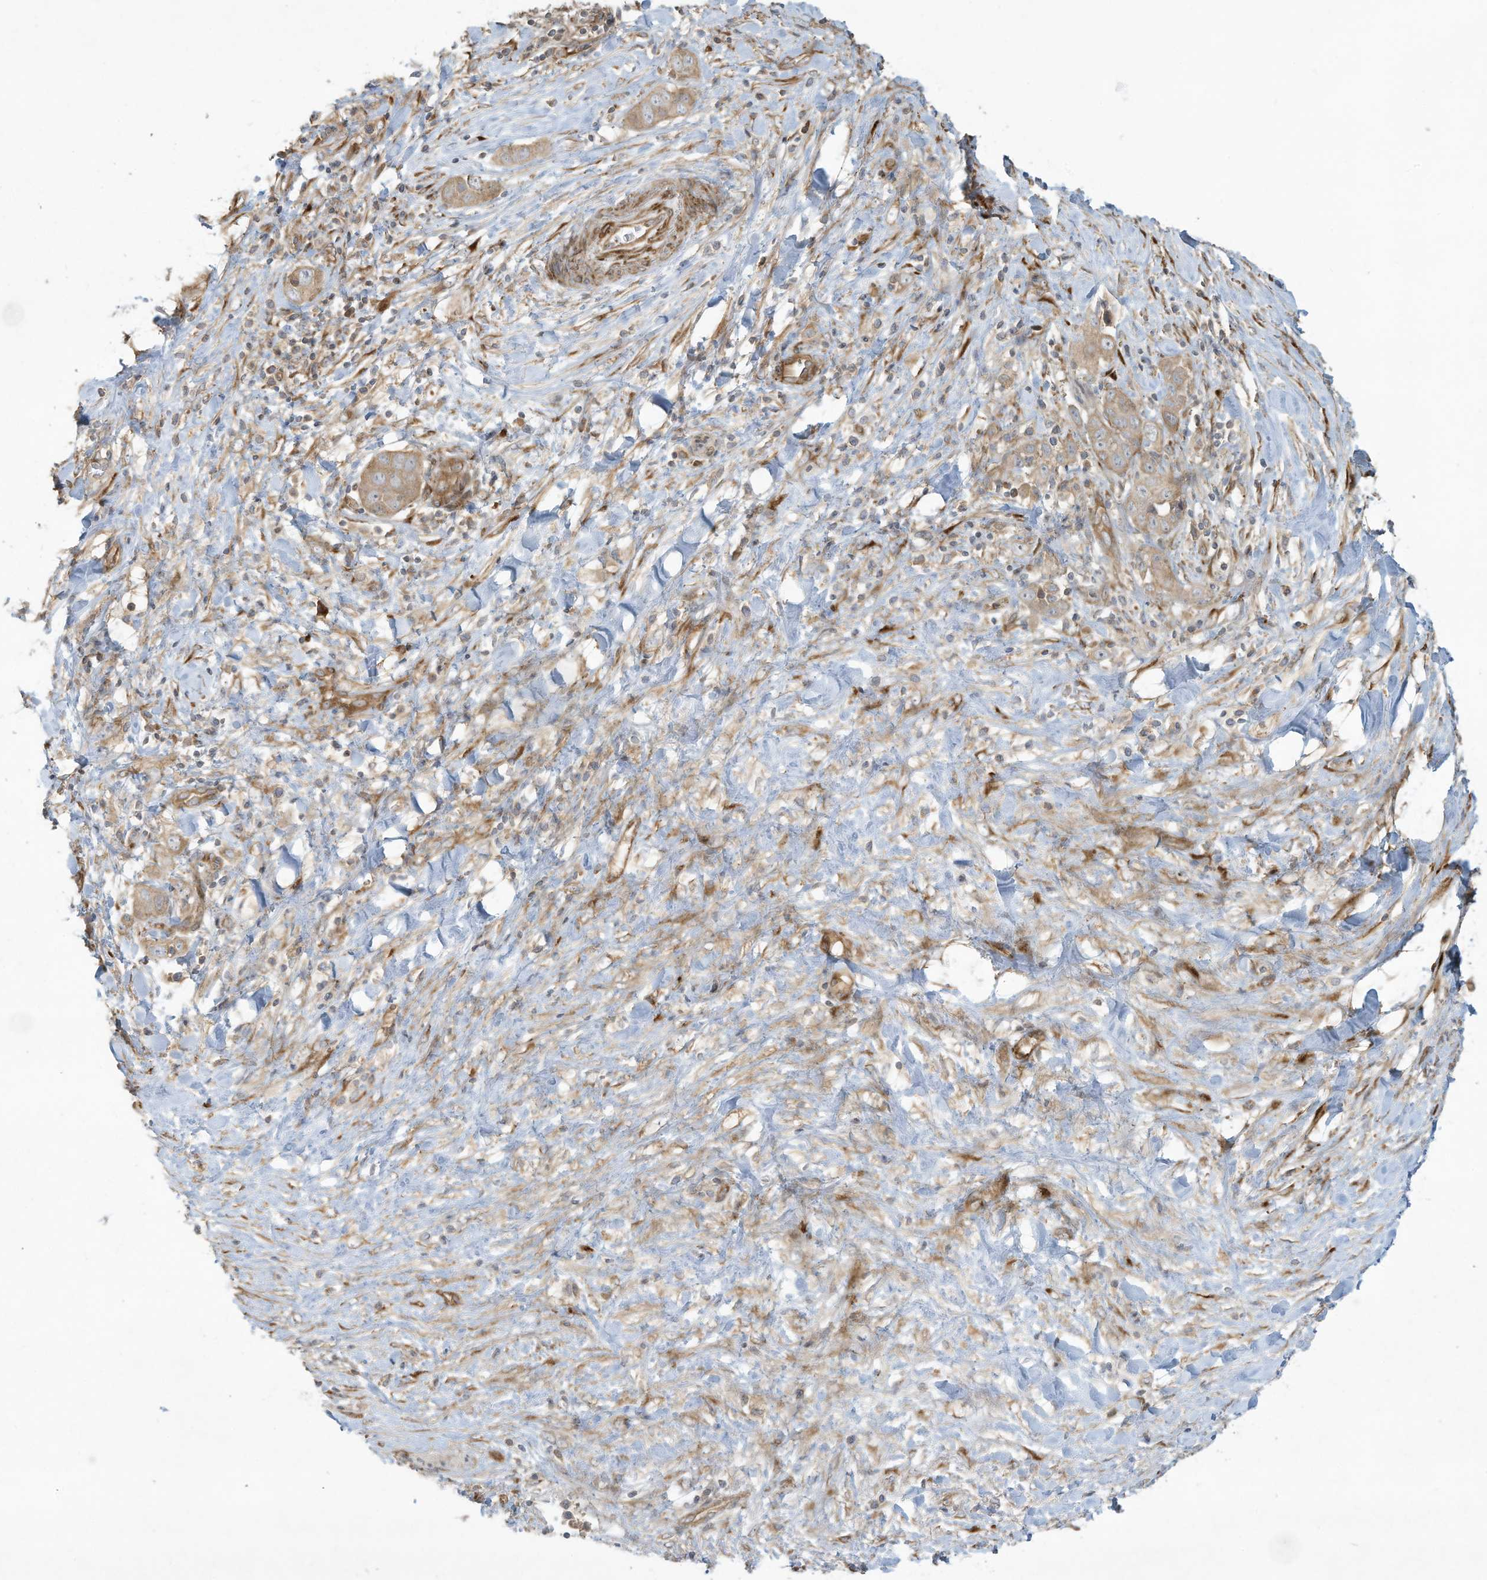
{"staining": {"intensity": "weak", "quantity": ">75%", "location": "cytoplasmic/membranous"}, "tissue": "liver cancer", "cell_type": "Tumor cells", "image_type": "cancer", "snomed": [{"axis": "morphology", "description": "Cholangiocarcinoma"}, {"axis": "topography", "description": "Liver"}], "caption": "Immunohistochemical staining of human liver cholangiocarcinoma shows low levels of weak cytoplasmic/membranous positivity in about >75% of tumor cells.", "gene": "DDIT4", "patient": {"sex": "female", "age": 52}}